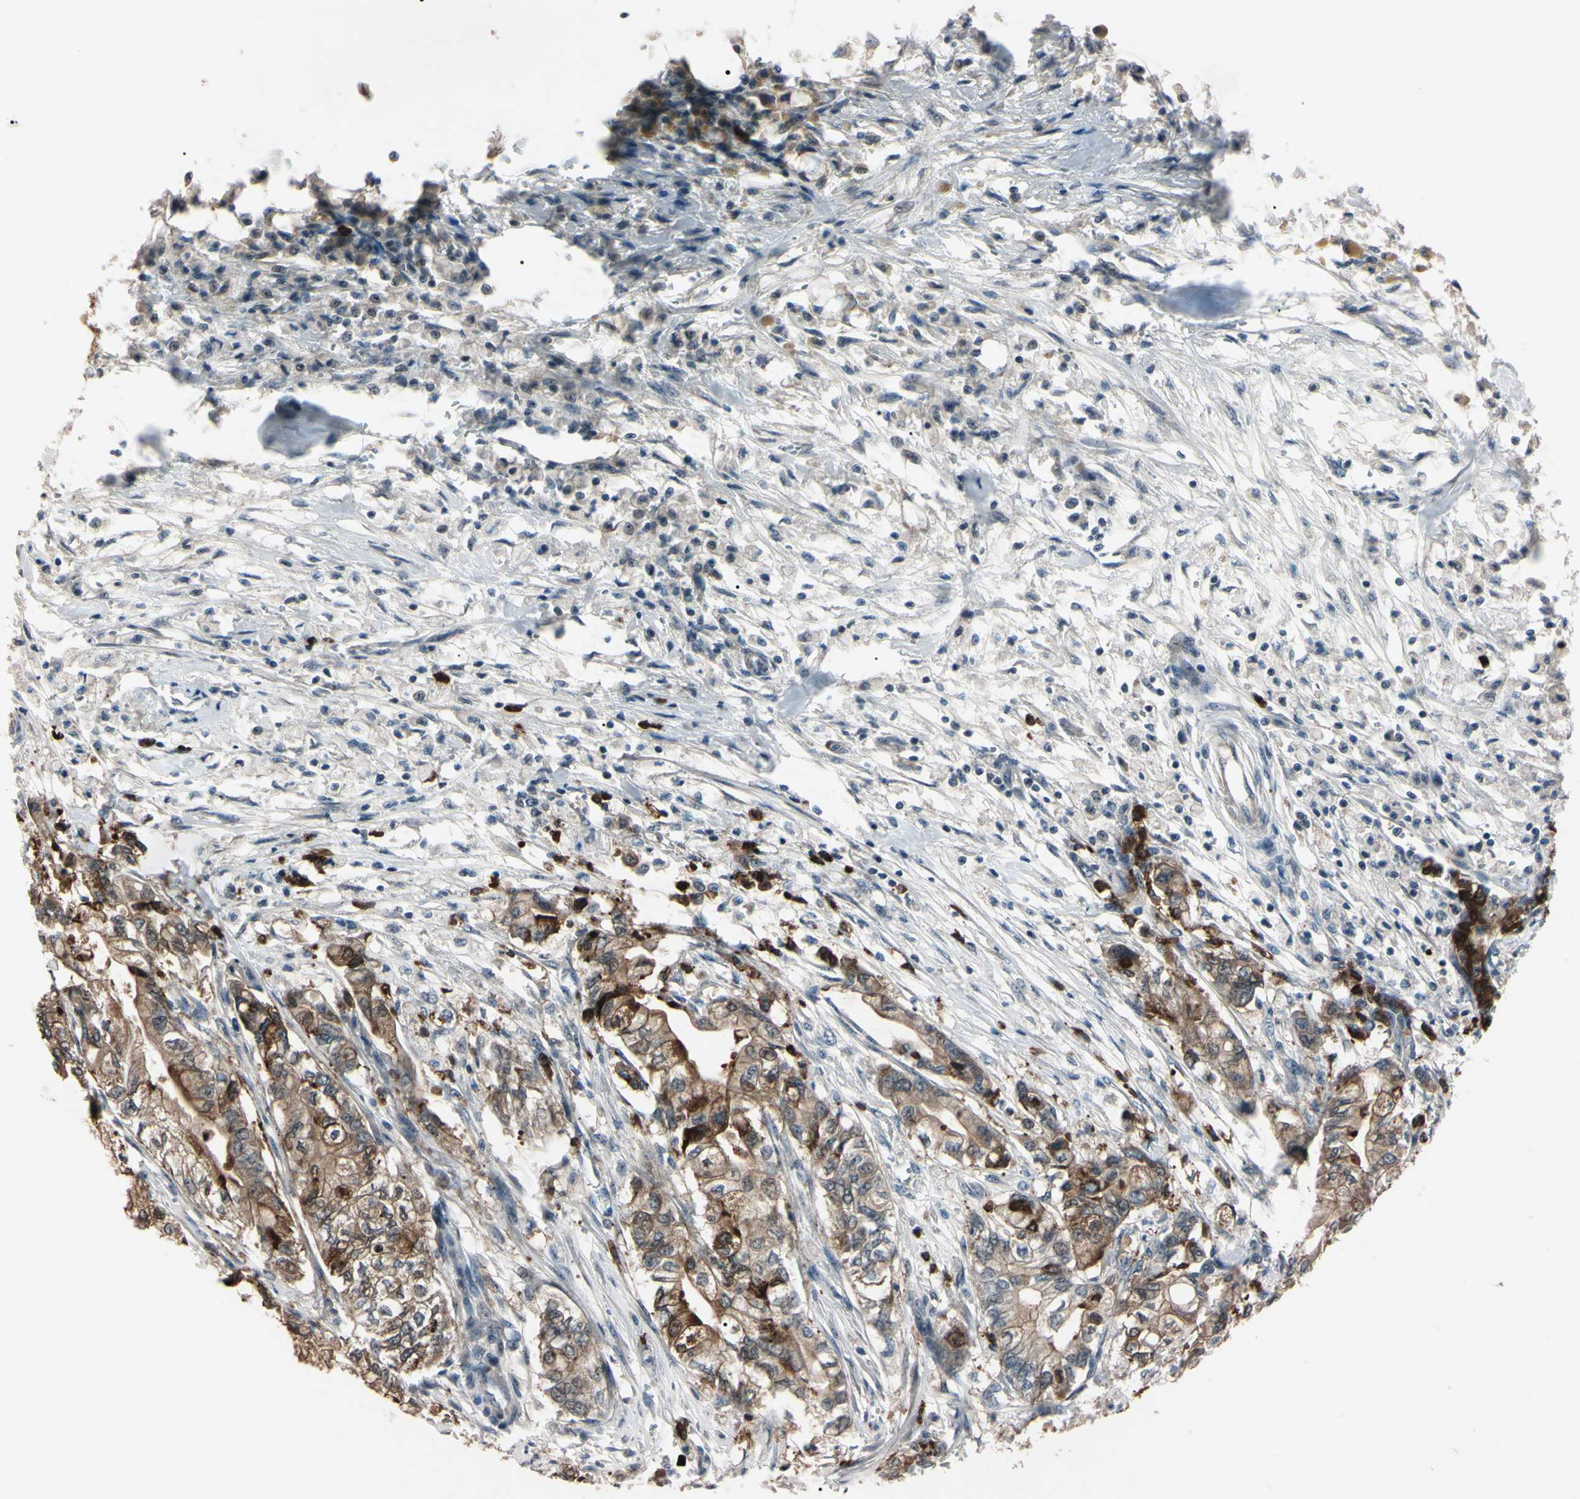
{"staining": {"intensity": "moderate", "quantity": "<25%", "location": "cytoplasmic/membranous,nuclear"}, "tissue": "pancreatic cancer", "cell_type": "Tumor cells", "image_type": "cancer", "snomed": [{"axis": "morphology", "description": "Adenocarcinoma, NOS"}, {"axis": "topography", "description": "Pancreas"}], "caption": "Tumor cells exhibit moderate cytoplasmic/membranous and nuclear staining in about <25% of cells in pancreatic adenocarcinoma.", "gene": "TRAF5", "patient": {"sex": "male", "age": 70}}